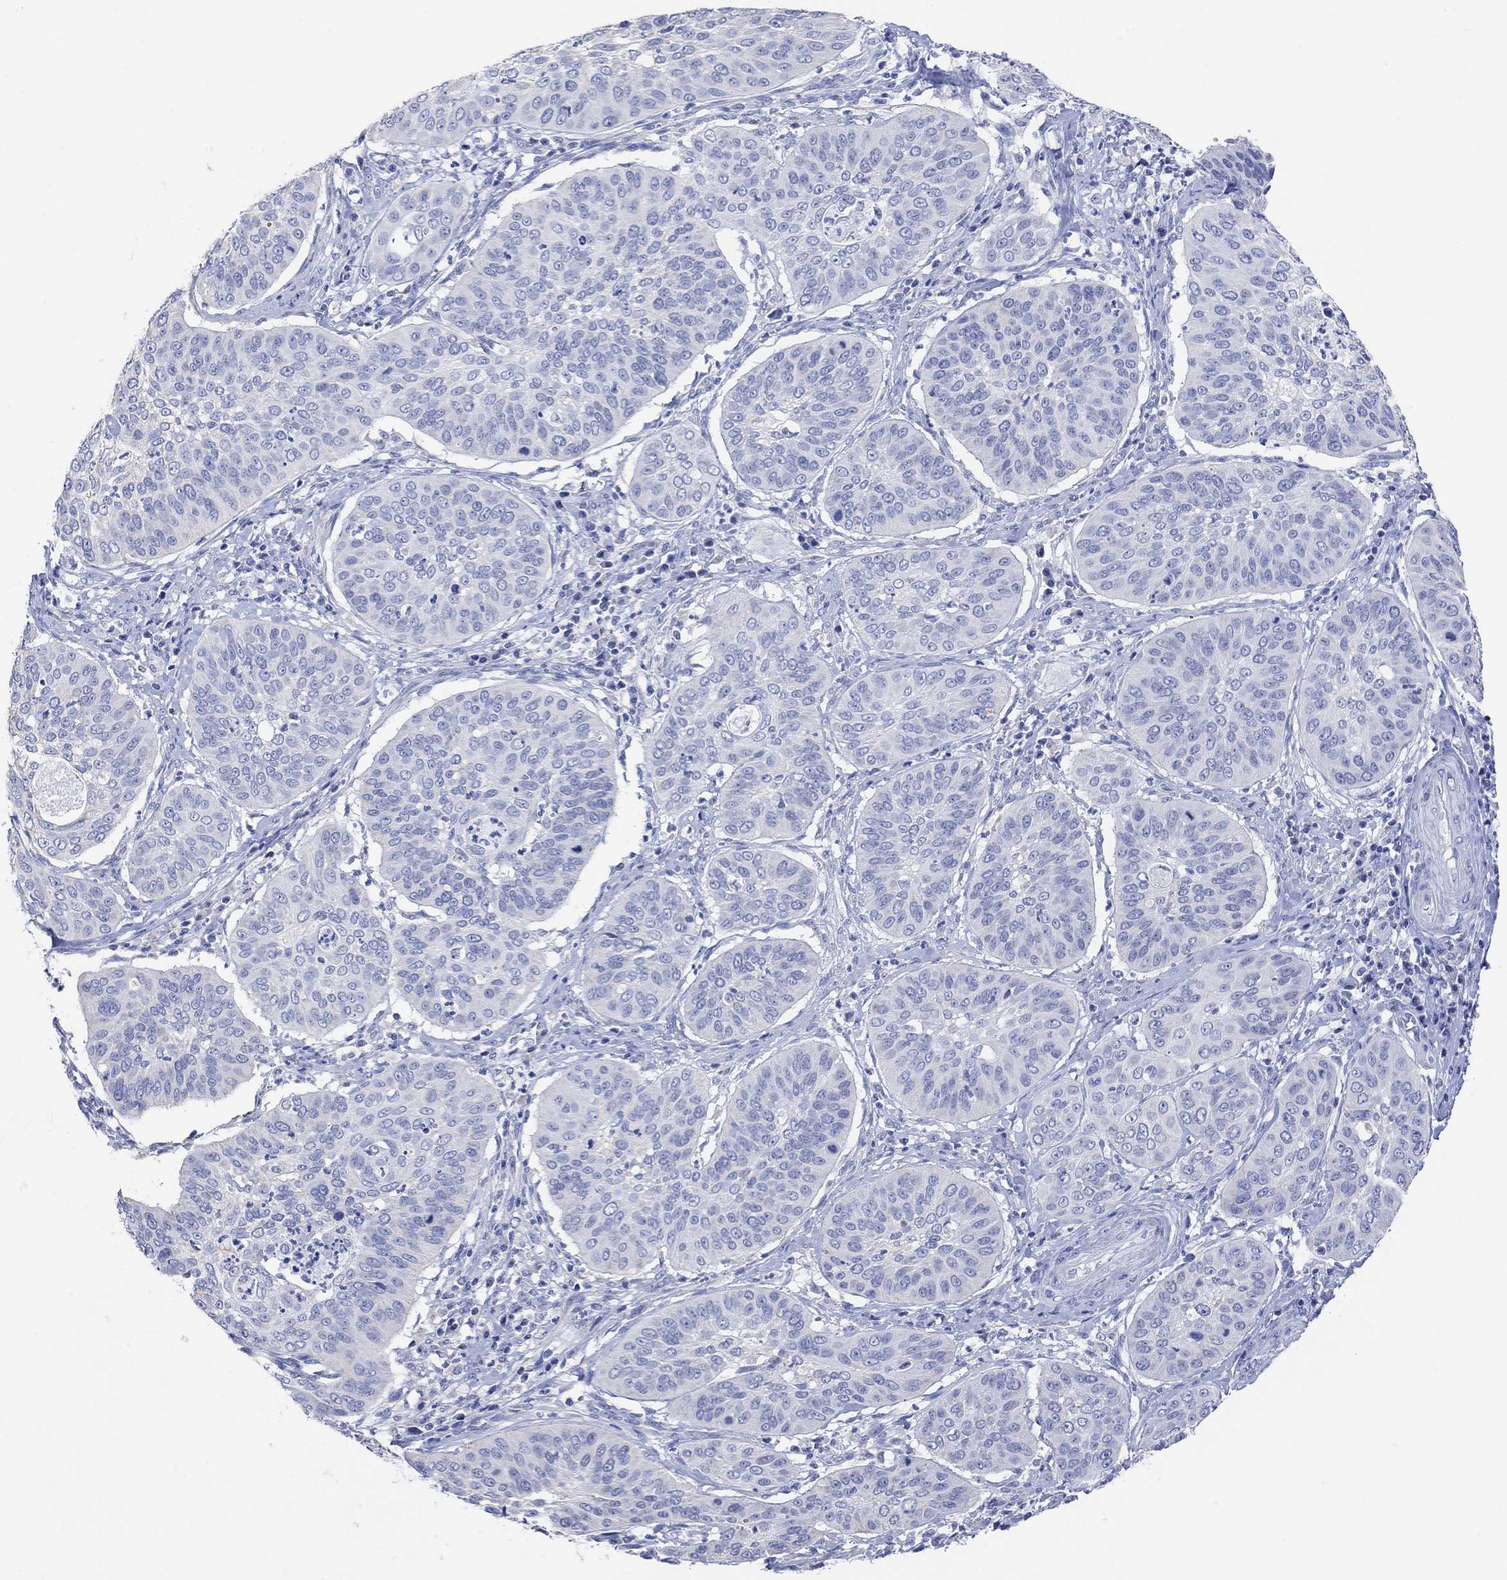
{"staining": {"intensity": "negative", "quantity": "none", "location": "none"}, "tissue": "cervical cancer", "cell_type": "Tumor cells", "image_type": "cancer", "snomed": [{"axis": "morphology", "description": "Normal tissue, NOS"}, {"axis": "morphology", "description": "Squamous cell carcinoma, NOS"}, {"axis": "topography", "description": "Cervix"}], "caption": "The immunohistochemistry micrograph has no significant staining in tumor cells of cervical squamous cell carcinoma tissue. (Immunohistochemistry (ihc), brightfield microscopy, high magnification).", "gene": "SYT12", "patient": {"sex": "female", "age": 39}}